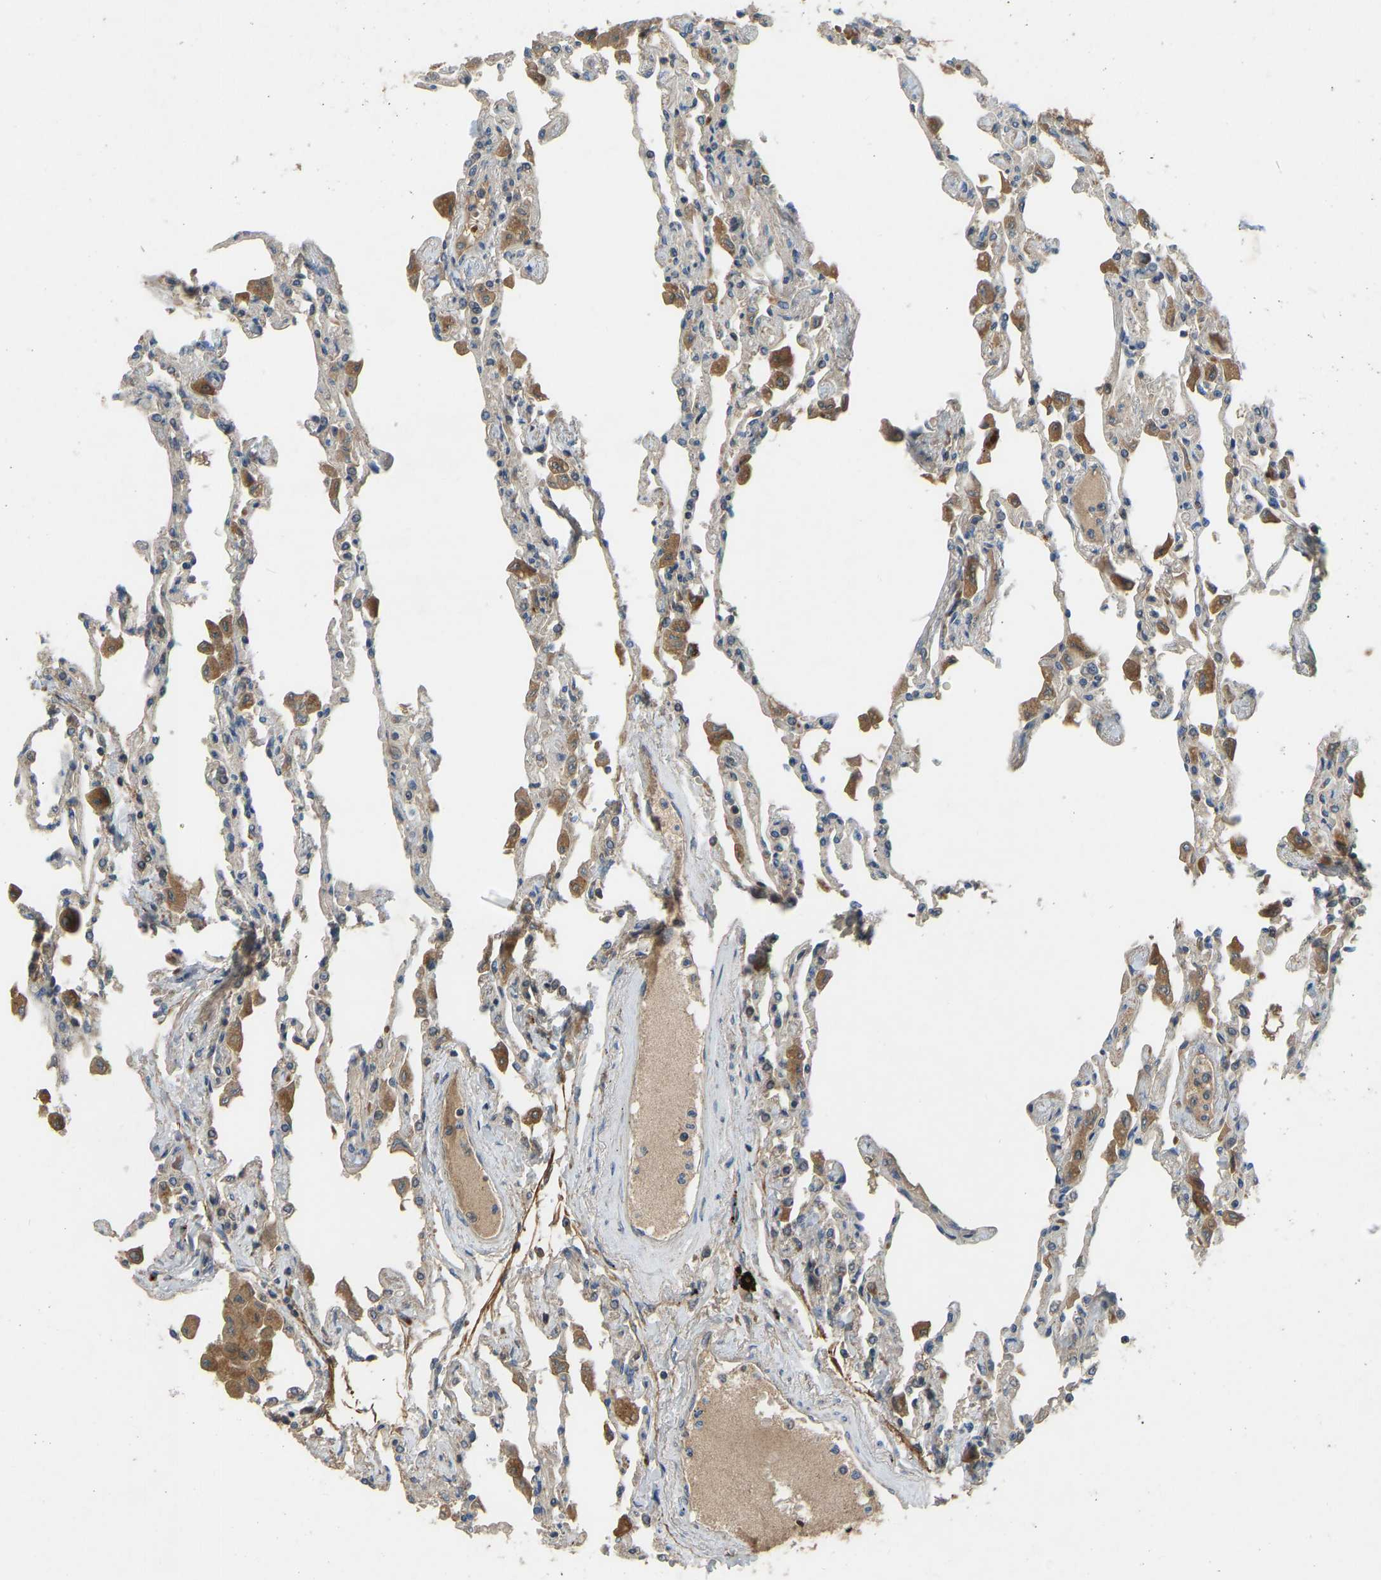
{"staining": {"intensity": "moderate", "quantity": "<25%", "location": "cytoplasmic/membranous"}, "tissue": "lung", "cell_type": "Alveolar cells", "image_type": "normal", "snomed": [{"axis": "morphology", "description": "Normal tissue, NOS"}, {"axis": "topography", "description": "Bronchus"}, {"axis": "topography", "description": "Lung"}], "caption": "Immunohistochemistry photomicrograph of benign human lung stained for a protein (brown), which exhibits low levels of moderate cytoplasmic/membranous expression in approximately <25% of alveolar cells.", "gene": "ZNF71", "patient": {"sex": "female", "age": 49}}